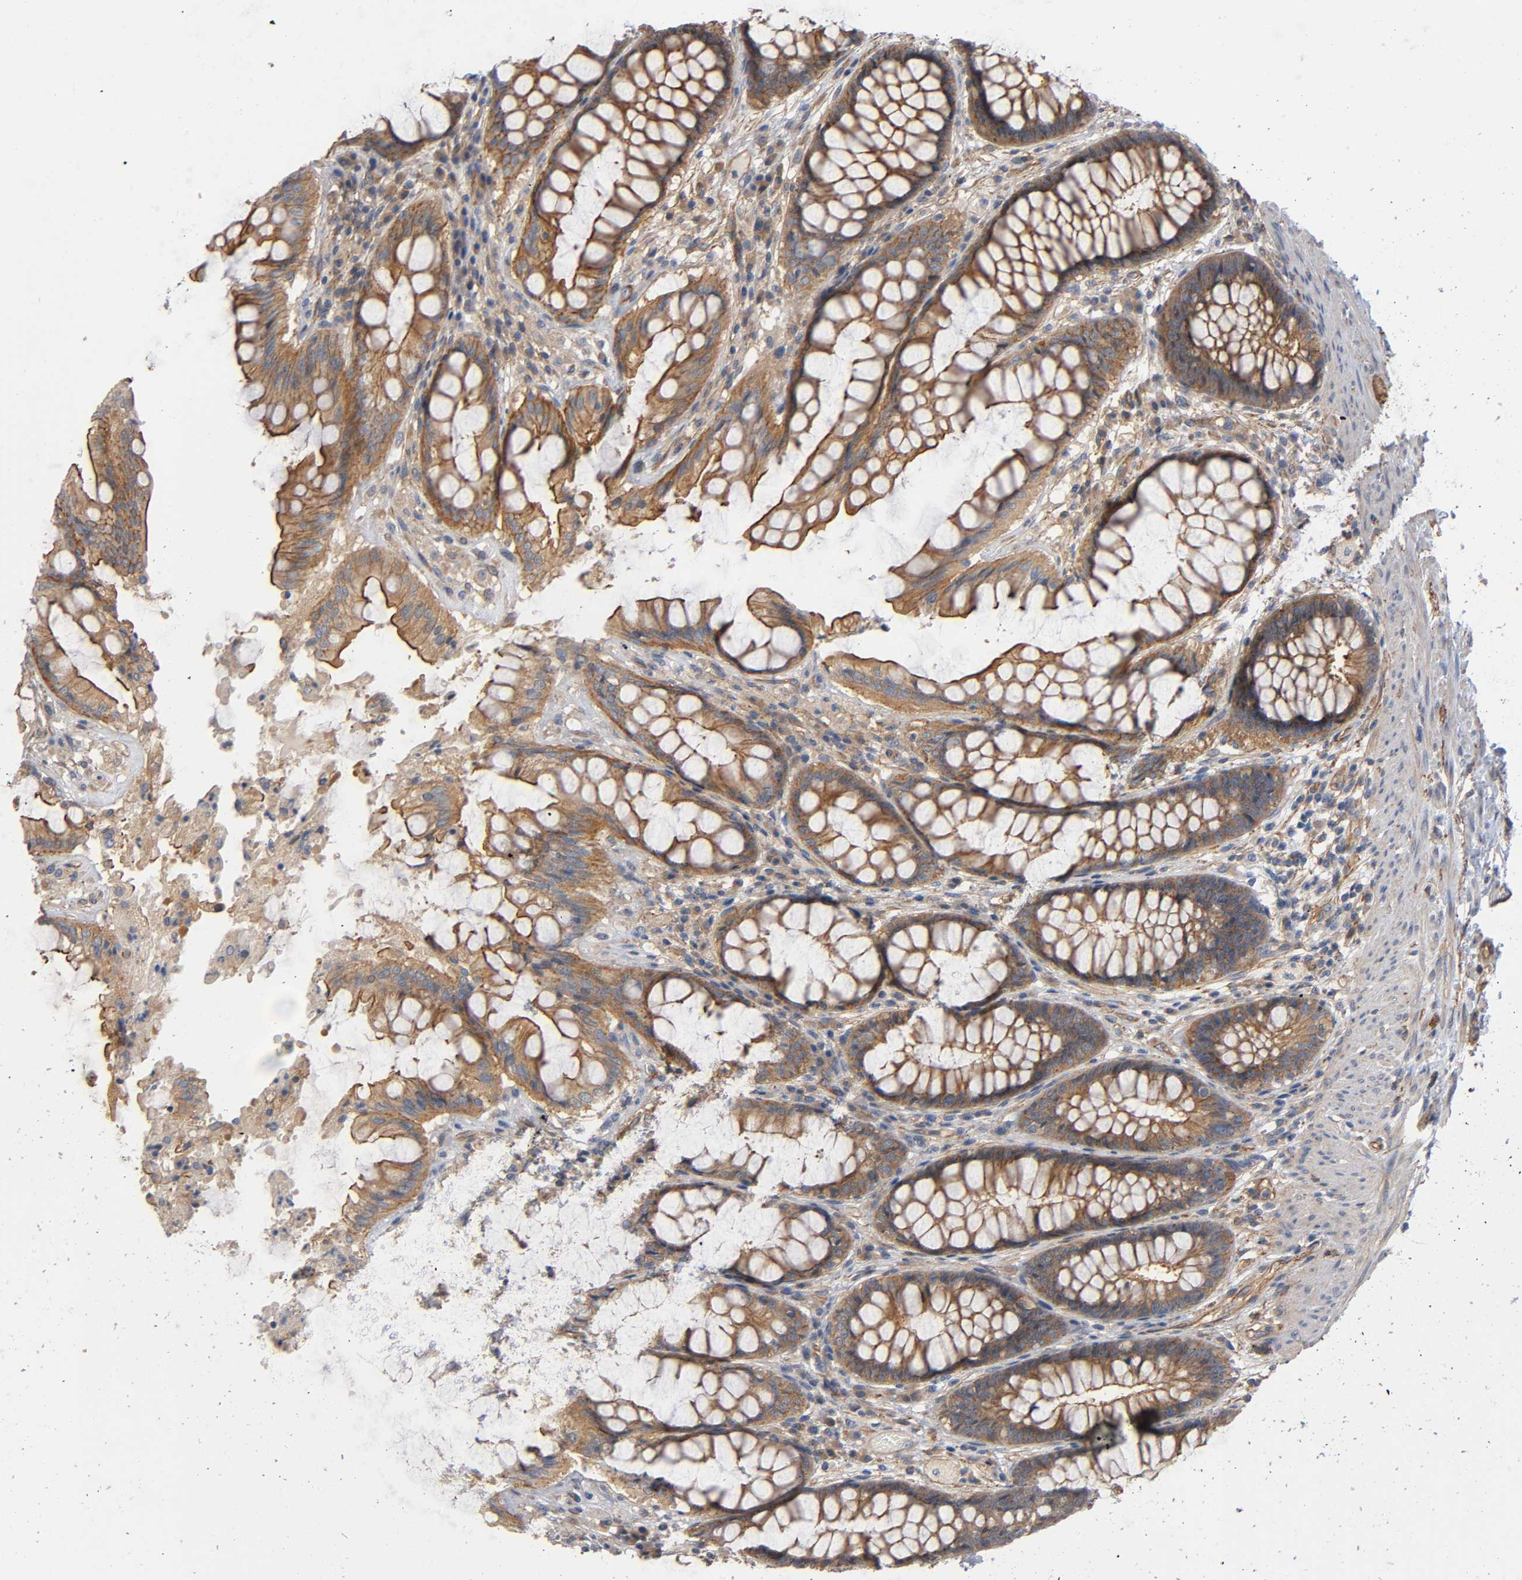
{"staining": {"intensity": "moderate", "quantity": ">75%", "location": "cytoplasmic/membranous"}, "tissue": "rectum", "cell_type": "Glandular cells", "image_type": "normal", "snomed": [{"axis": "morphology", "description": "Normal tissue, NOS"}, {"axis": "topography", "description": "Rectum"}], "caption": "Brown immunohistochemical staining in normal human rectum shows moderate cytoplasmic/membranous staining in about >75% of glandular cells. Nuclei are stained in blue.", "gene": "MARS1", "patient": {"sex": "female", "age": 46}}